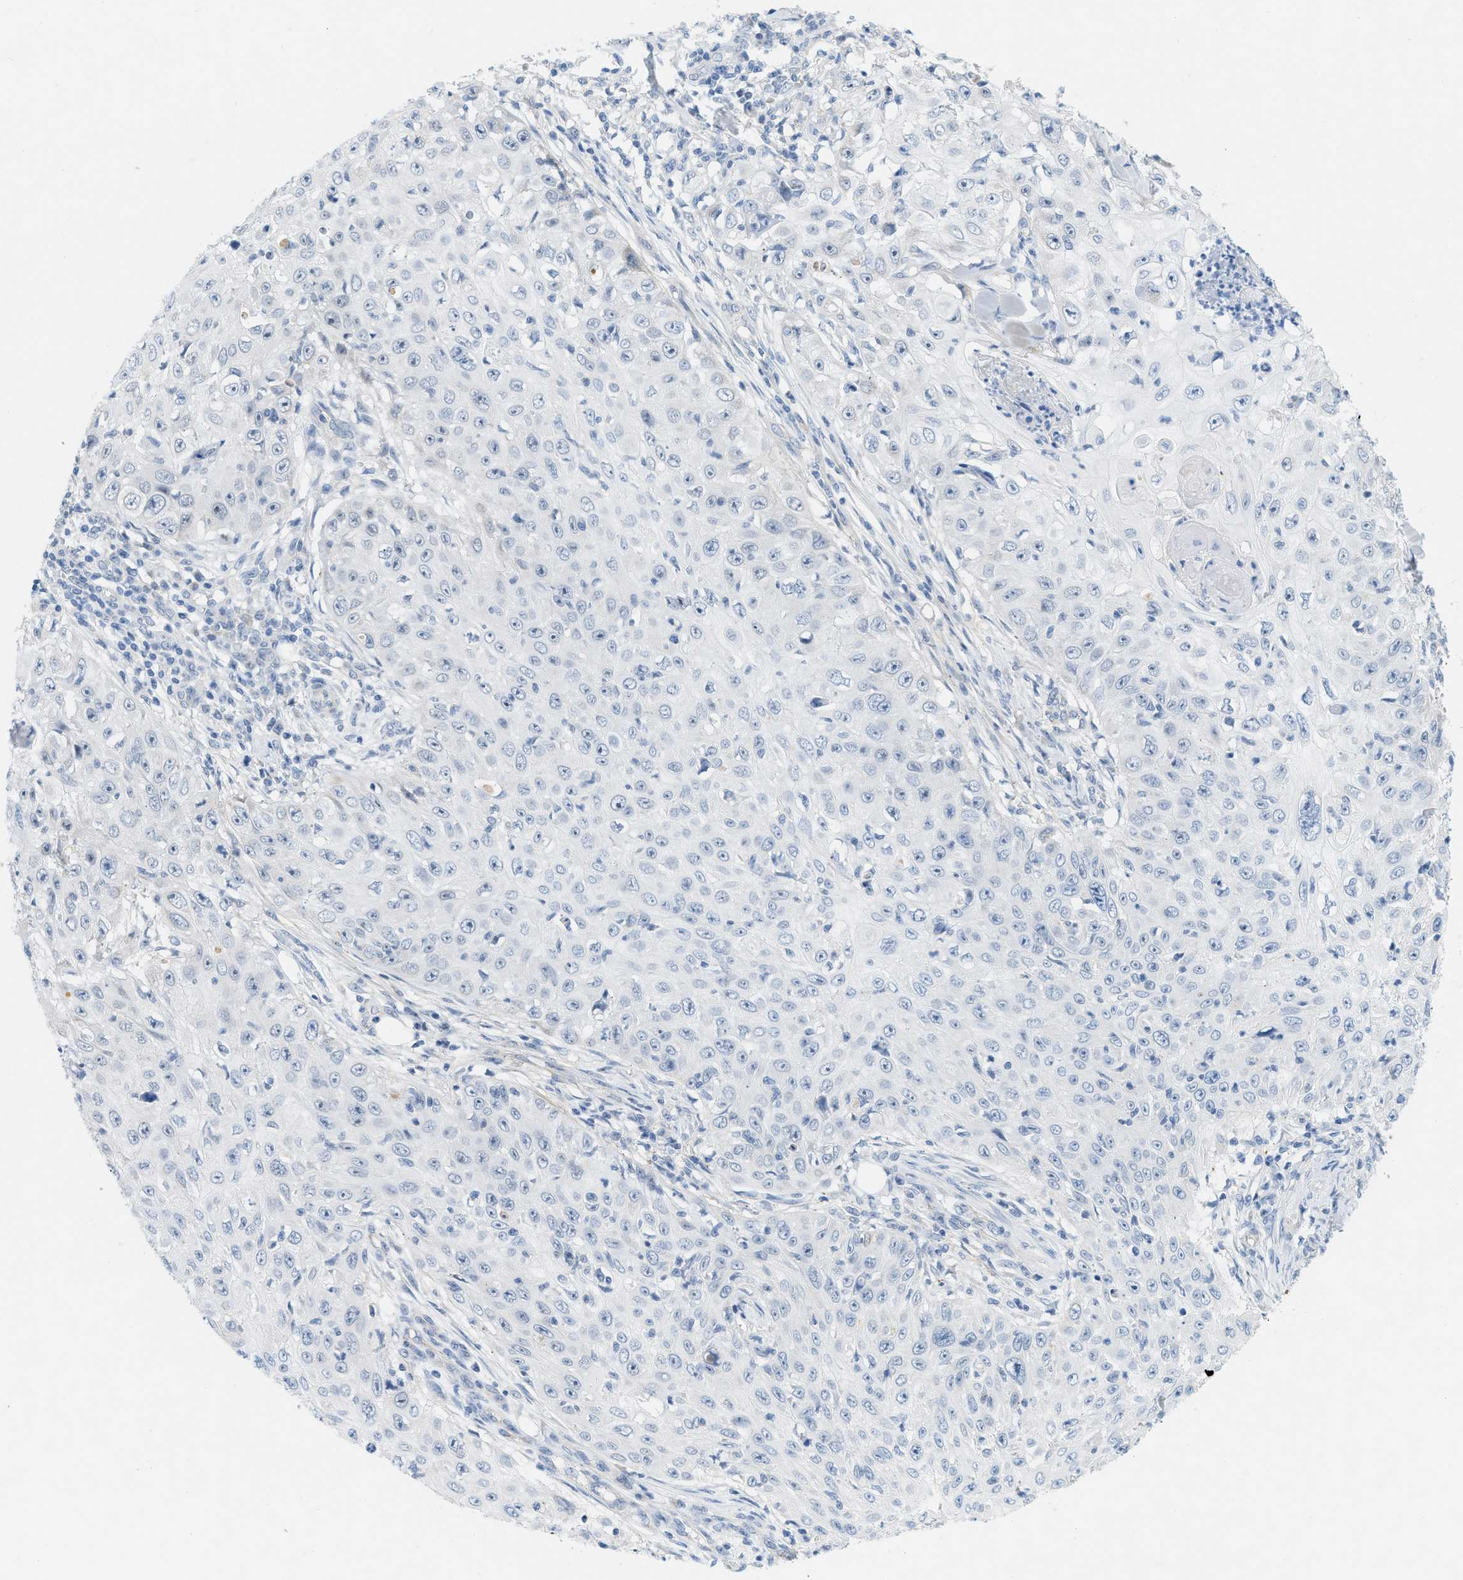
{"staining": {"intensity": "negative", "quantity": "none", "location": "none"}, "tissue": "skin cancer", "cell_type": "Tumor cells", "image_type": "cancer", "snomed": [{"axis": "morphology", "description": "Squamous cell carcinoma, NOS"}, {"axis": "topography", "description": "Skin"}], "caption": "There is no significant positivity in tumor cells of skin cancer (squamous cell carcinoma). (Brightfield microscopy of DAB (3,3'-diaminobenzidine) immunohistochemistry (IHC) at high magnification).", "gene": "HLTF", "patient": {"sex": "male", "age": 86}}